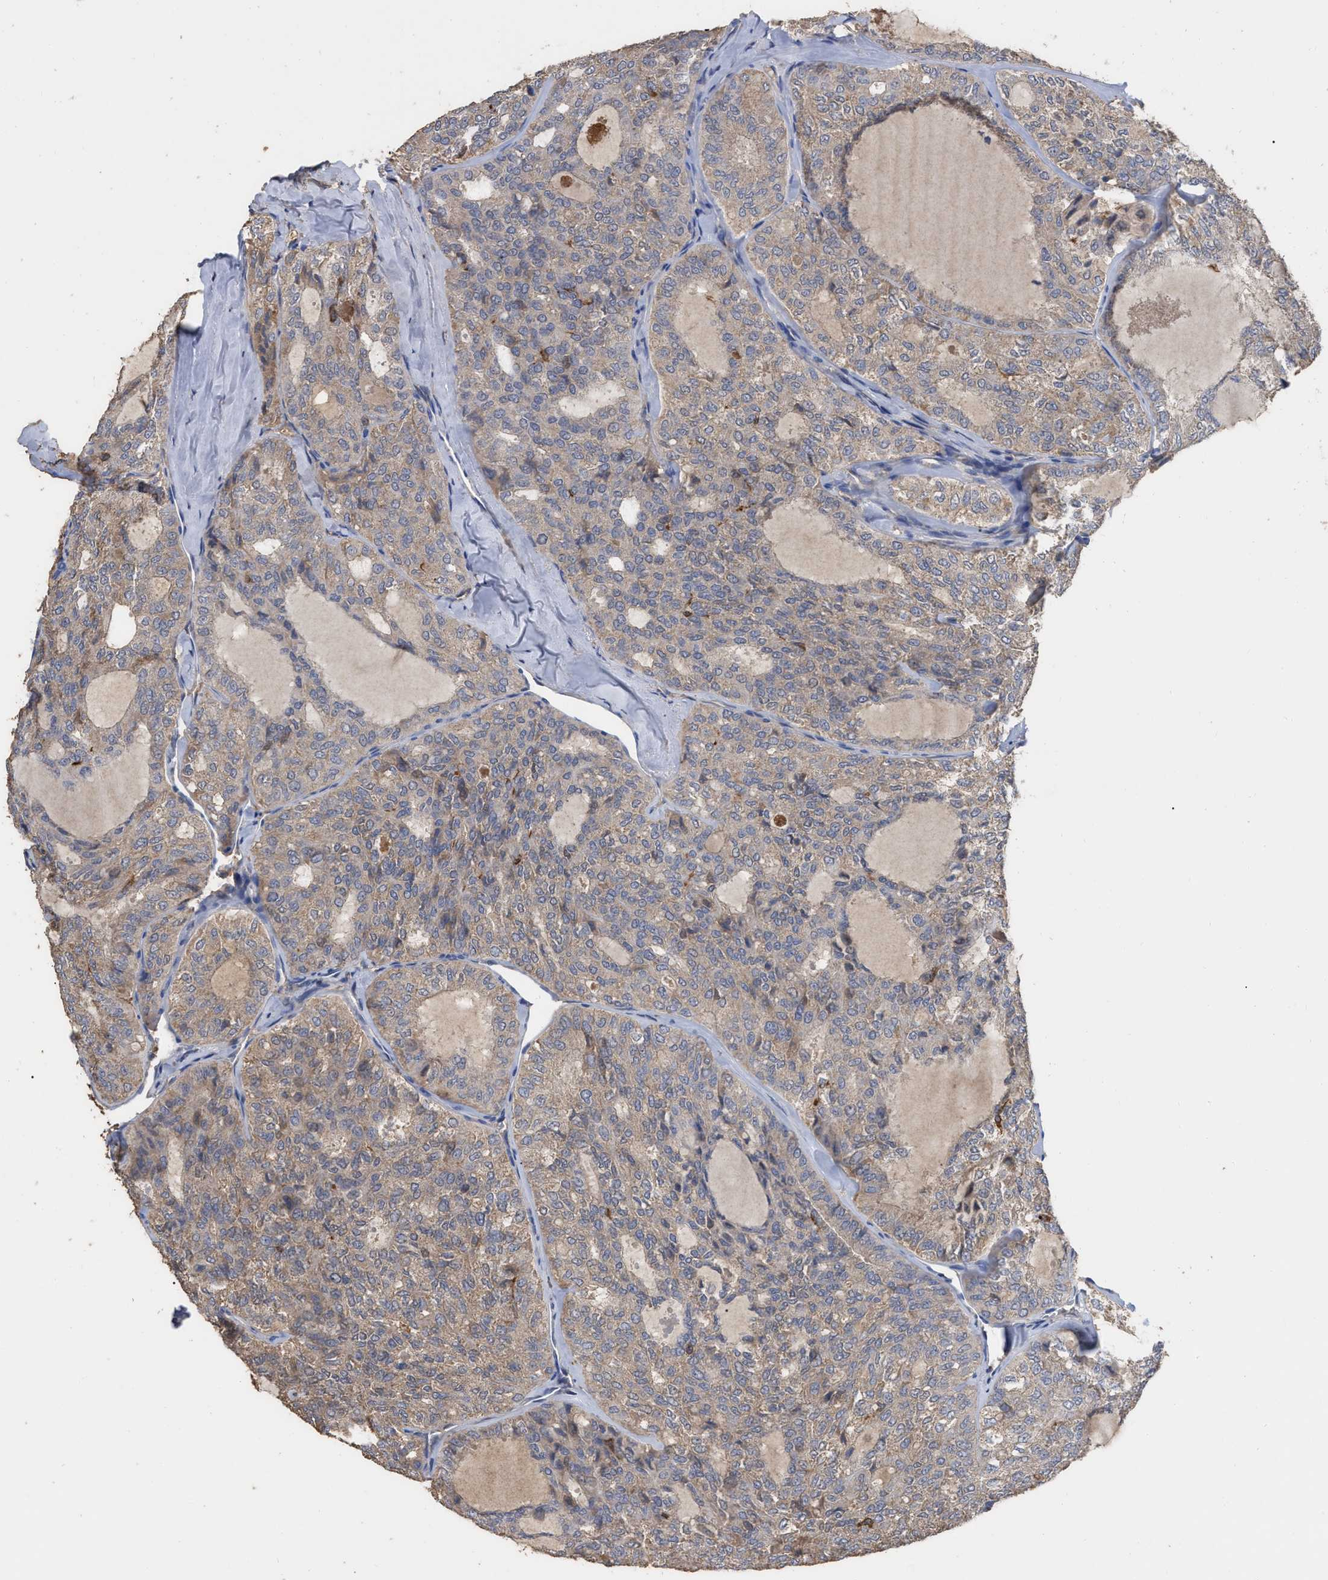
{"staining": {"intensity": "weak", "quantity": ">75%", "location": "cytoplasmic/membranous"}, "tissue": "thyroid cancer", "cell_type": "Tumor cells", "image_type": "cancer", "snomed": [{"axis": "morphology", "description": "Follicular adenoma carcinoma, NOS"}, {"axis": "topography", "description": "Thyroid gland"}], "caption": "This image reveals thyroid follicular adenoma carcinoma stained with immunohistochemistry (IHC) to label a protein in brown. The cytoplasmic/membranous of tumor cells show weak positivity for the protein. Nuclei are counter-stained blue.", "gene": "GPR179", "patient": {"sex": "male", "age": 75}}